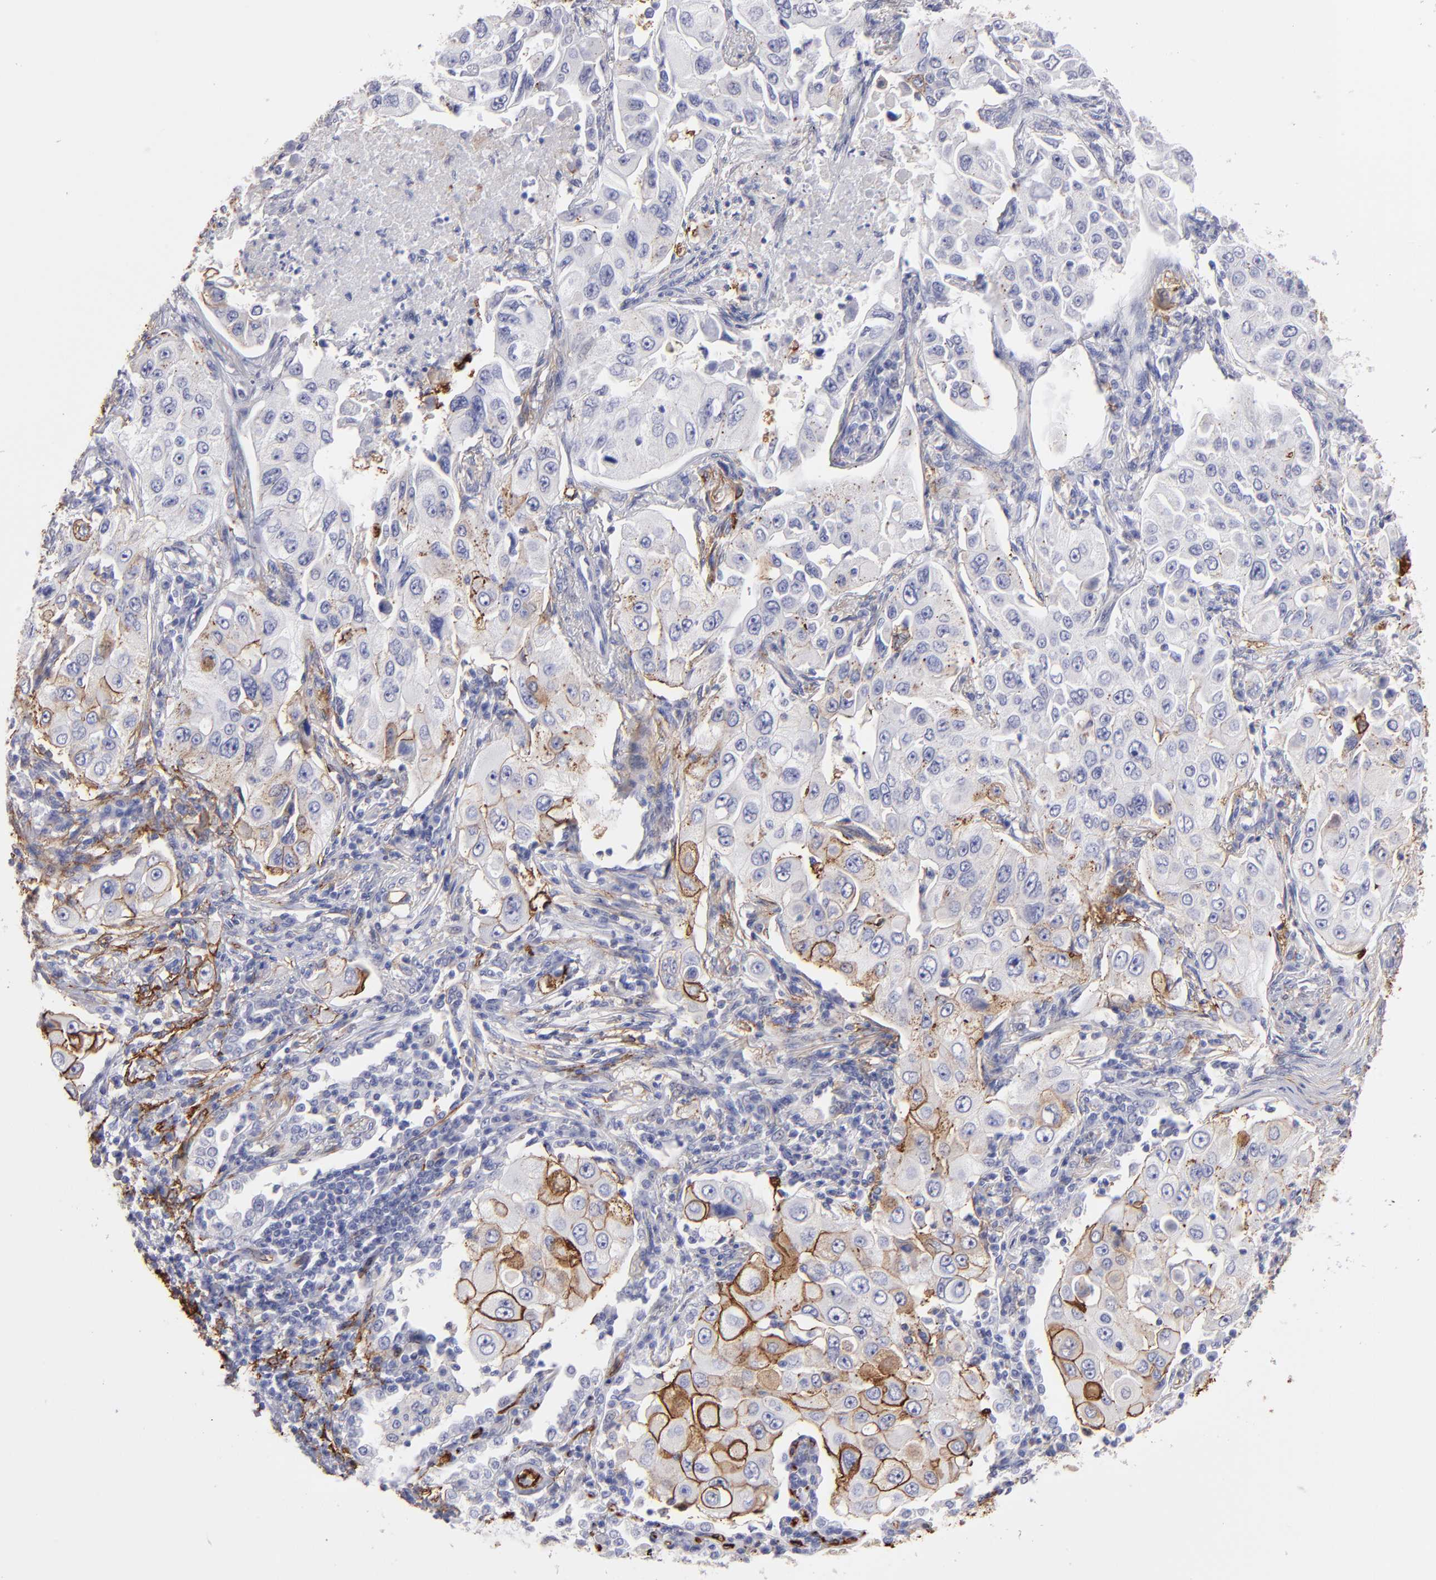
{"staining": {"intensity": "weak", "quantity": "<25%", "location": "cytoplasmic/membranous"}, "tissue": "lung cancer", "cell_type": "Tumor cells", "image_type": "cancer", "snomed": [{"axis": "morphology", "description": "Adenocarcinoma, NOS"}, {"axis": "topography", "description": "Lung"}], "caption": "Micrograph shows no significant protein positivity in tumor cells of lung cancer (adenocarcinoma).", "gene": "AHNAK2", "patient": {"sex": "male", "age": 84}}